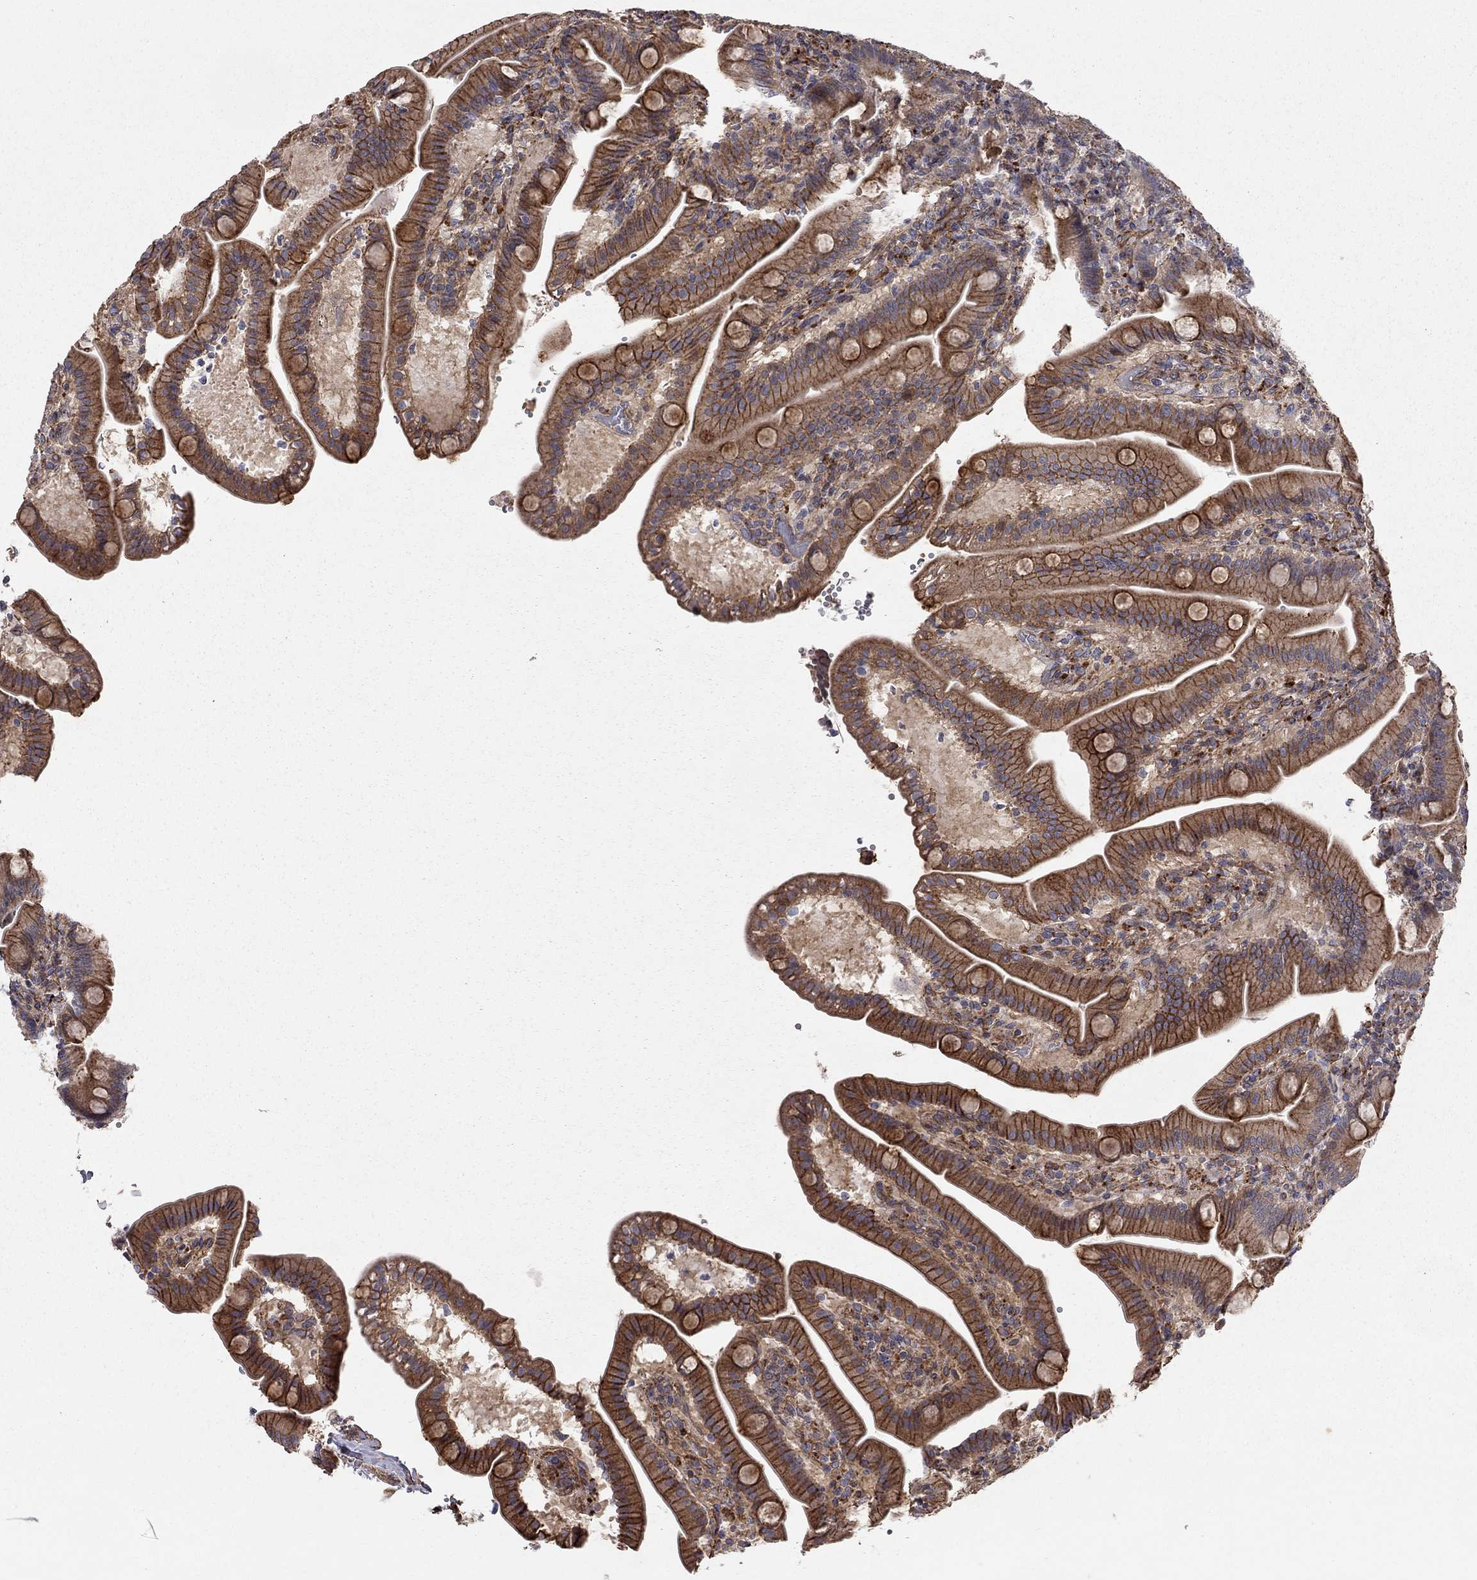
{"staining": {"intensity": "strong", "quantity": "25%-75%", "location": "cytoplasmic/membranous"}, "tissue": "small intestine", "cell_type": "Glandular cells", "image_type": "normal", "snomed": [{"axis": "morphology", "description": "Normal tissue, NOS"}, {"axis": "topography", "description": "Small intestine"}], "caption": "Normal small intestine reveals strong cytoplasmic/membranous positivity in approximately 25%-75% of glandular cells, visualized by immunohistochemistry. The staining was performed using DAB, with brown indicating positive protein expression. Nuclei are stained blue with hematoxylin.", "gene": "RASEF", "patient": {"sex": "male", "age": 66}}